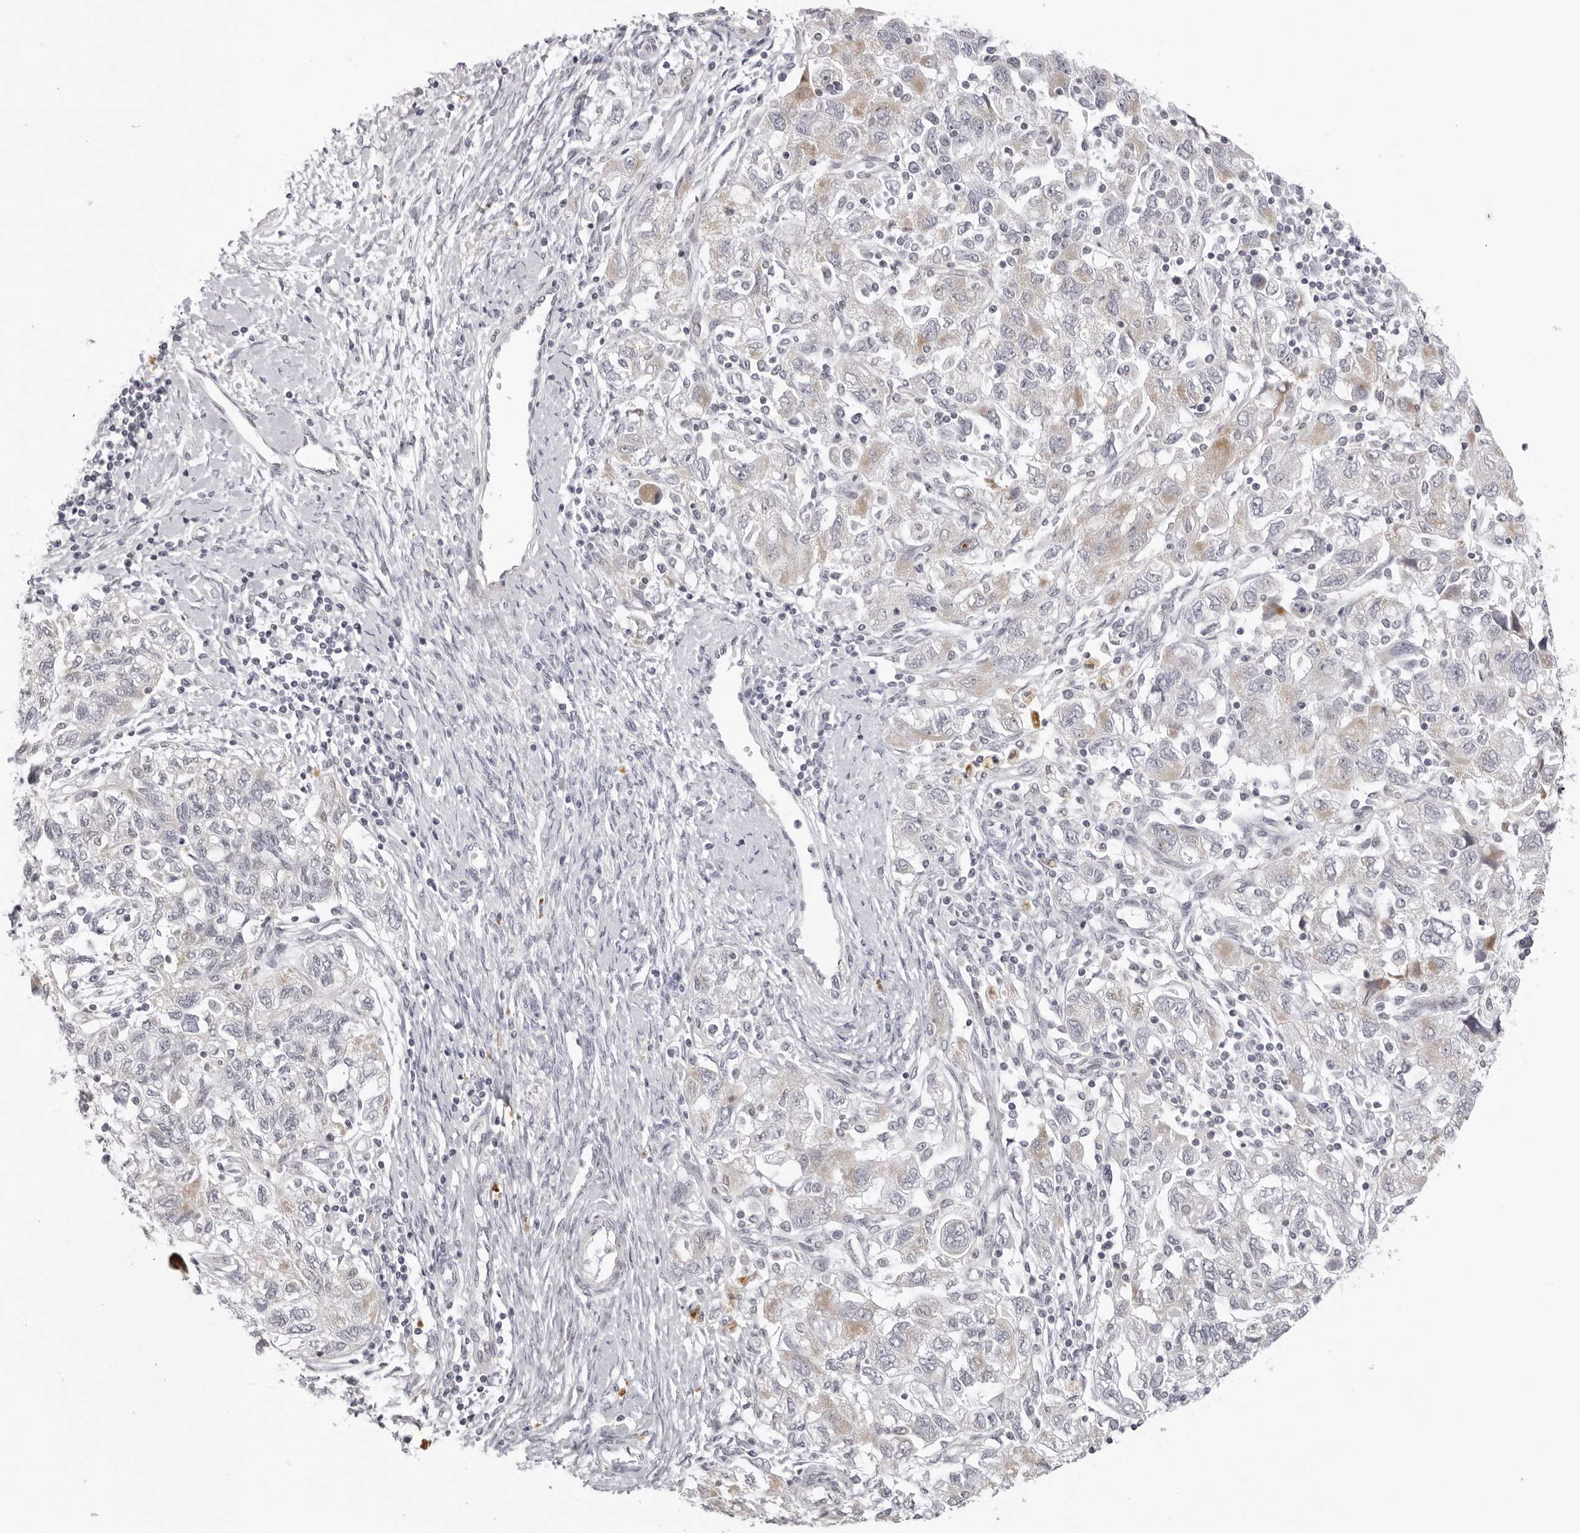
{"staining": {"intensity": "weak", "quantity": "<25%", "location": "cytoplasmic/membranous"}, "tissue": "ovarian cancer", "cell_type": "Tumor cells", "image_type": "cancer", "snomed": [{"axis": "morphology", "description": "Carcinoma, NOS"}, {"axis": "morphology", "description": "Cystadenocarcinoma, serous, NOS"}, {"axis": "topography", "description": "Ovary"}], "caption": "Immunohistochemistry photomicrograph of serous cystadenocarcinoma (ovarian) stained for a protein (brown), which reveals no staining in tumor cells.", "gene": "SUGCT", "patient": {"sex": "female", "age": 69}}